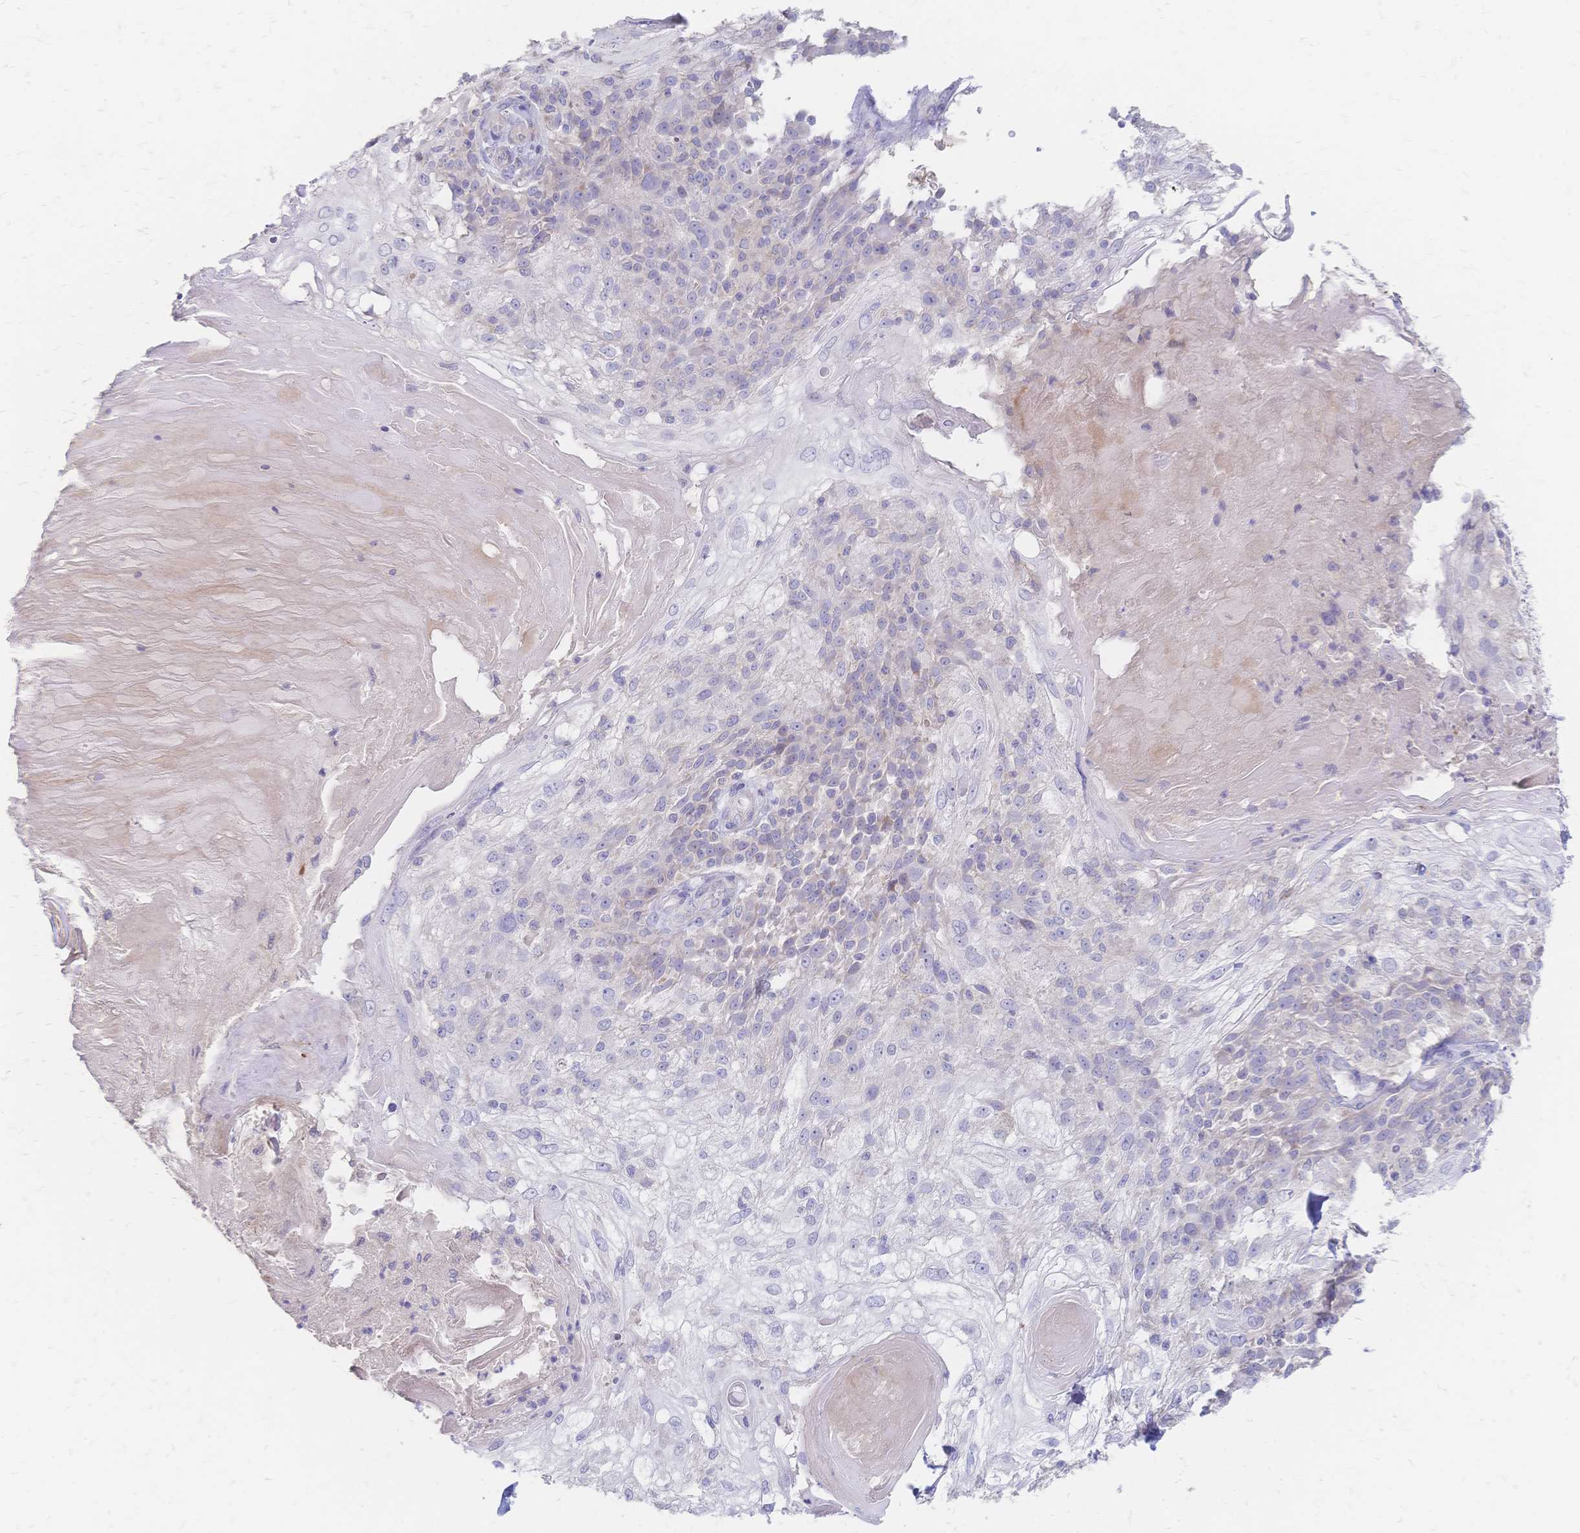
{"staining": {"intensity": "negative", "quantity": "none", "location": "none"}, "tissue": "skin cancer", "cell_type": "Tumor cells", "image_type": "cancer", "snomed": [{"axis": "morphology", "description": "Normal tissue, NOS"}, {"axis": "morphology", "description": "Squamous cell carcinoma, NOS"}, {"axis": "topography", "description": "Skin"}], "caption": "High magnification brightfield microscopy of skin squamous cell carcinoma stained with DAB (3,3'-diaminobenzidine) (brown) and counterstained with hematoxylin (blue): tumor cells show no significant expression.", "gene": "VWC2L", "patient": {"sex": "female", "age": 83}}